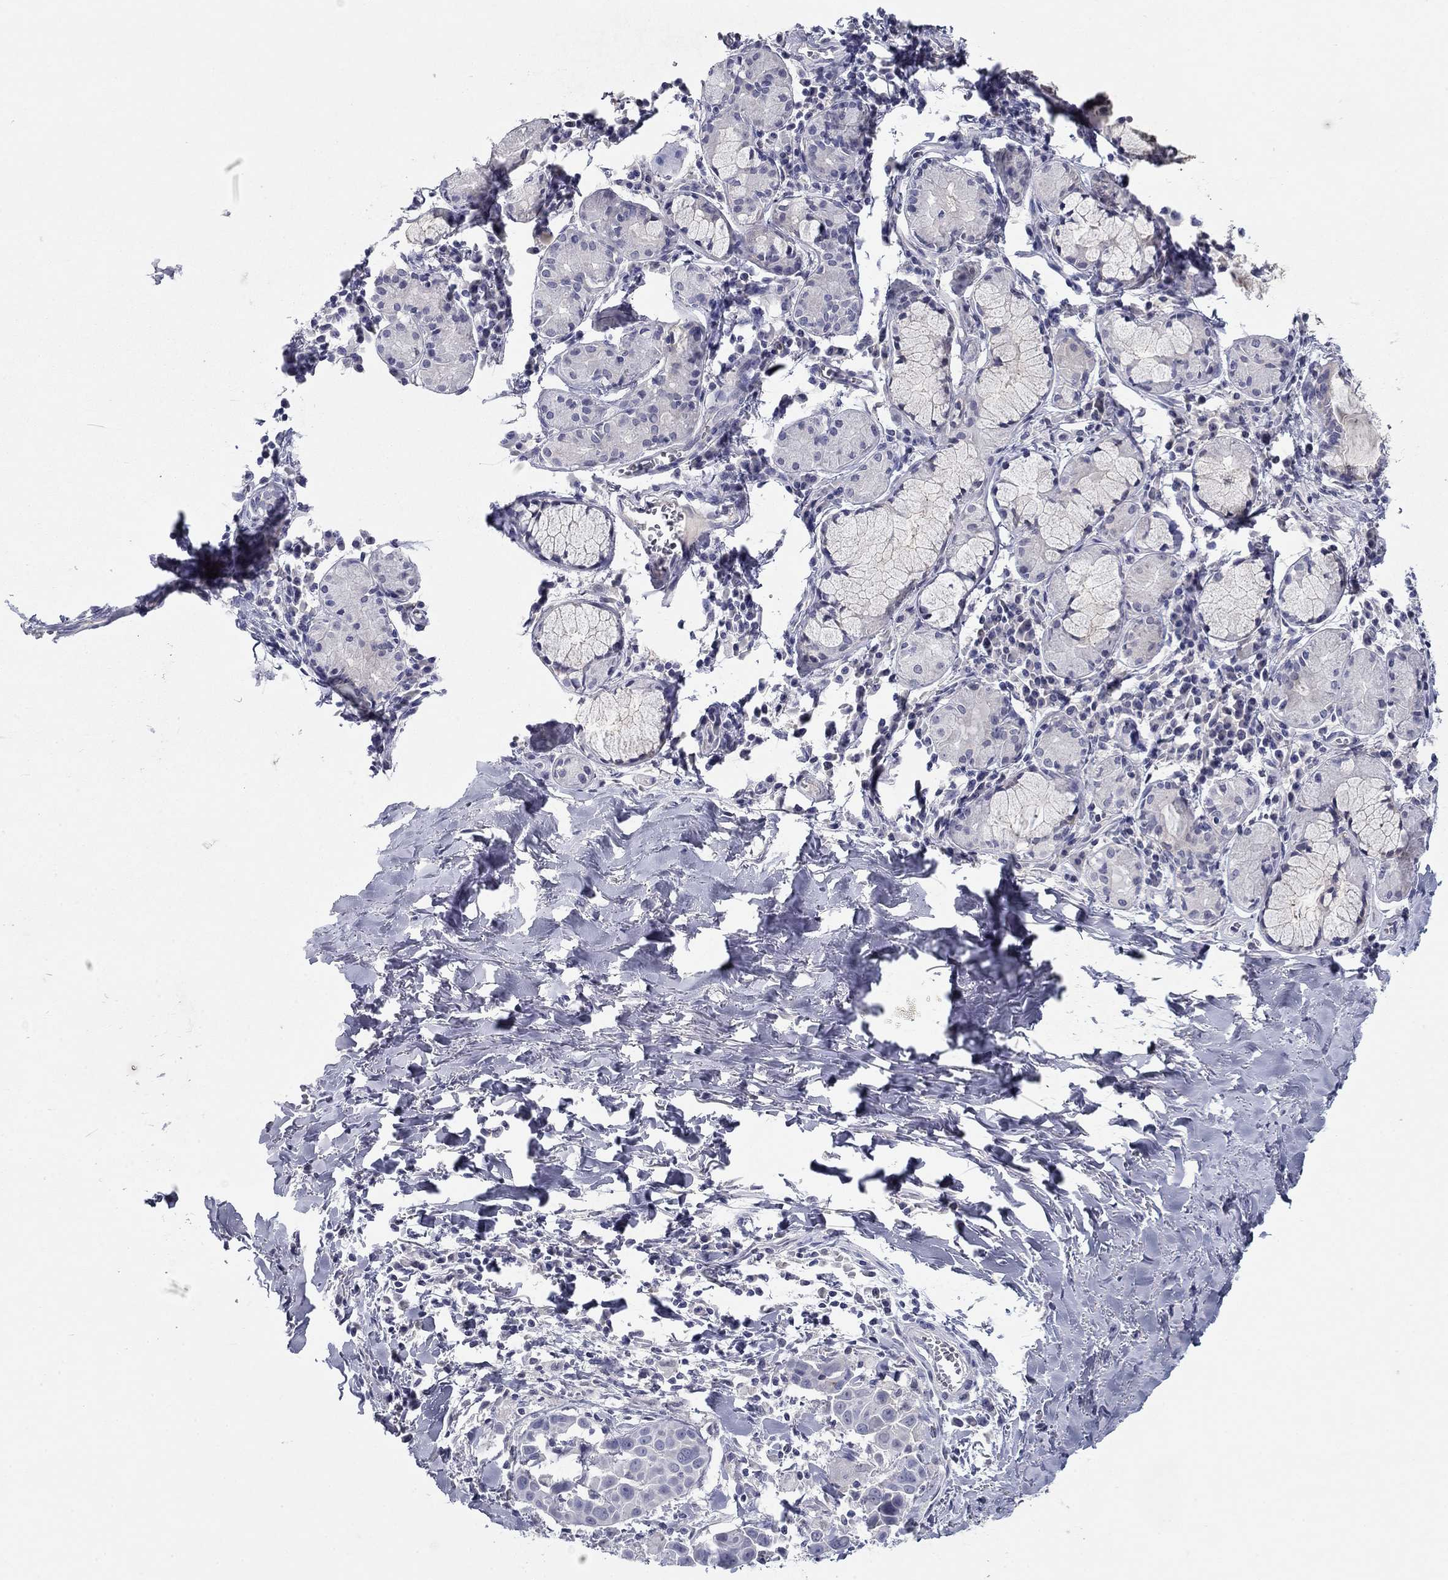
{"staining": {"intensity": "negative", "quantity": "none", "location": "none"}, "tissue": "lung cancer", "cell_type": "Tumor cells", "image_type": "cancer", "snomed": [{"axis": "morphology", "description": "Squamous cell carcinoma, NOS"}, {"axis": "topography", "description": "Lung"}], "caption": "DAB immunohistochemical staining of human lung cancer exhibits no significant staining in tumor cells.", "gene": "PLS1", "patient": {"sex": "male", "age": 57}}